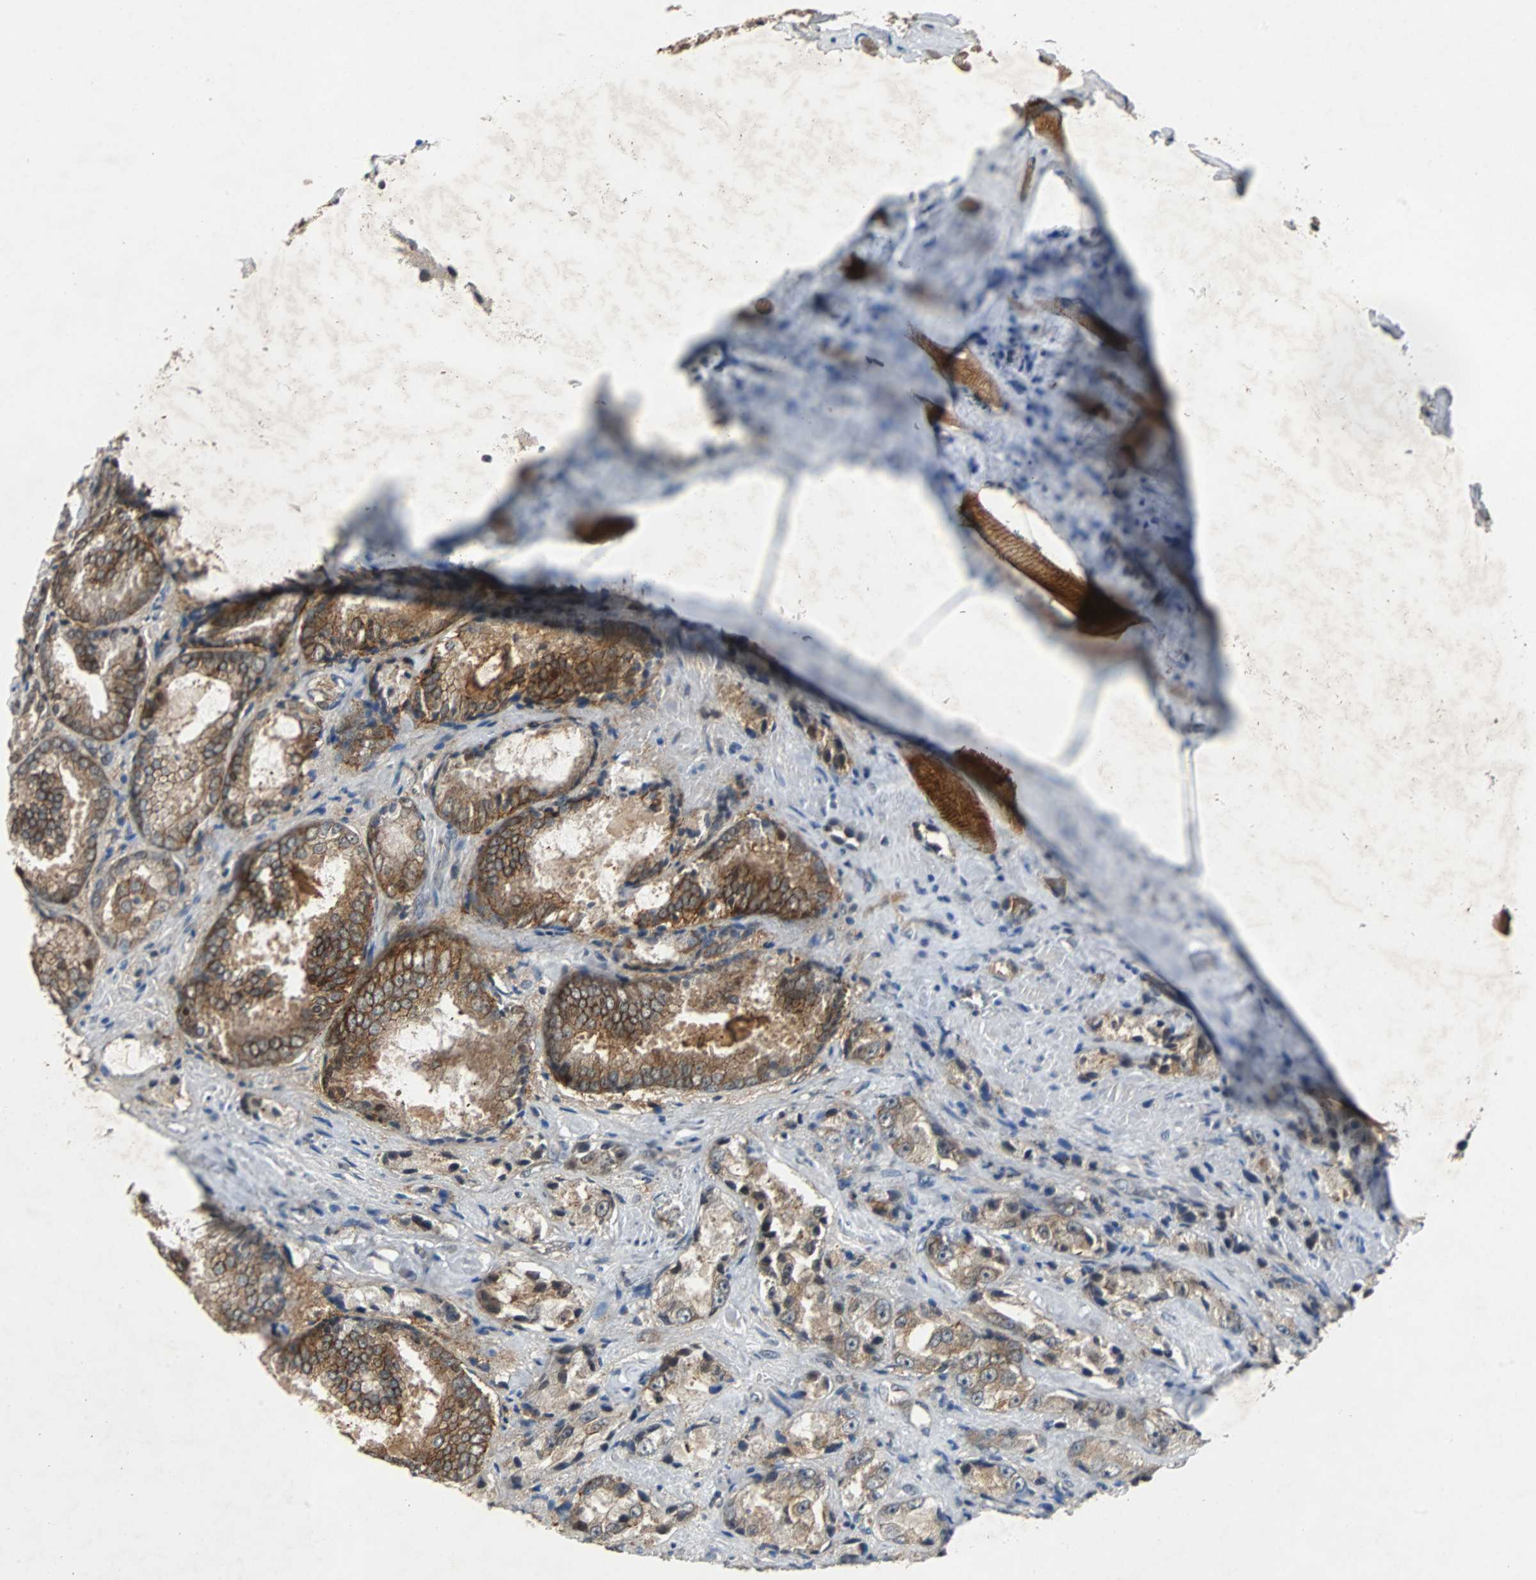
{"staining": {"intensity": "moderate", "quantity": ">75%", "location": "cytoplasmic/membranous"}, "tissue": "prostate cancer", "cell_type": "Tumor cells", "image_type": "cancer", "snomed": [{"axis": "morphology", "description": "Adenocarcinoma, Low grade"}, {"axis": "topography", "description": "Prostate"}], "caption": "A micrograph of prostate cancer stained for a protein shows moderate cytoplasmic/membranous brown staining in tumor cells.", "gene": "LSR", "patient": {"sex": "male", "age": 64}}